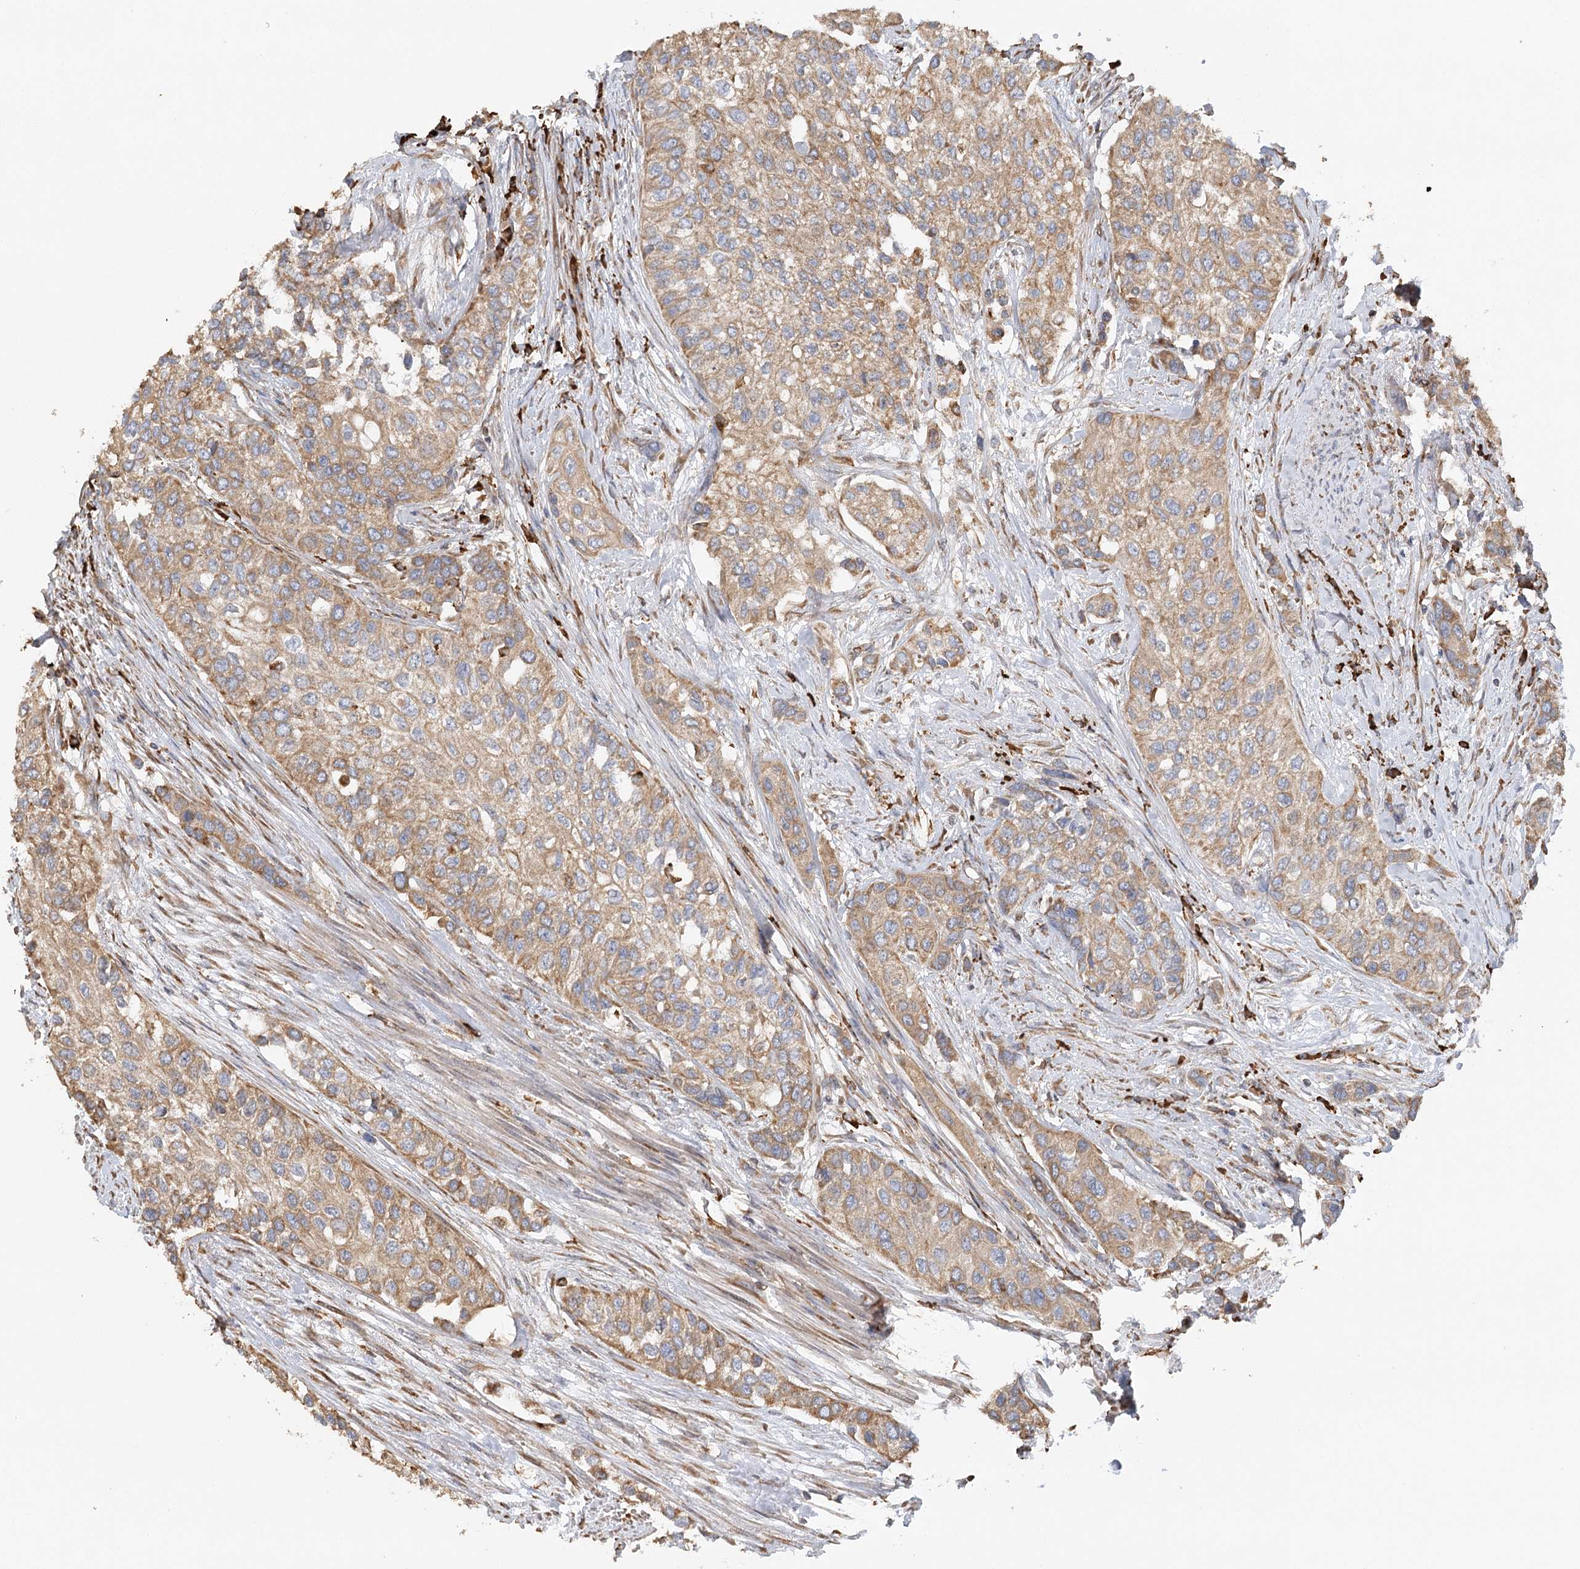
{"staining": {"intensity": "moderate", "quantity": ">75%", "location": "cytoplasmic/membranous"}, "tissue": "urothelial cancer", "cell_type": "Tumor cells", "image_type": "cancer", "snomed": [{"axis": "morphology", "description": "Normal tissue, NOS"}, {"axis": "morphology", "description": "Urothelial carcinoma, High grade"}, {"axis": "topography", "description": "Vascular tissue"}, {"axis": "topography", "description": "Urinary bladder"}], "caption": "DAB (3,3'-diaminobenzidine) immunohistochemical staining of human urothelial carcinoma (high-grade) reveals moderate cytoplasmic/membranous protein expression in approximately >75% of tumor cells.", "gene": "ACAP2", "patient": {"sex": "female", "age": 56}}